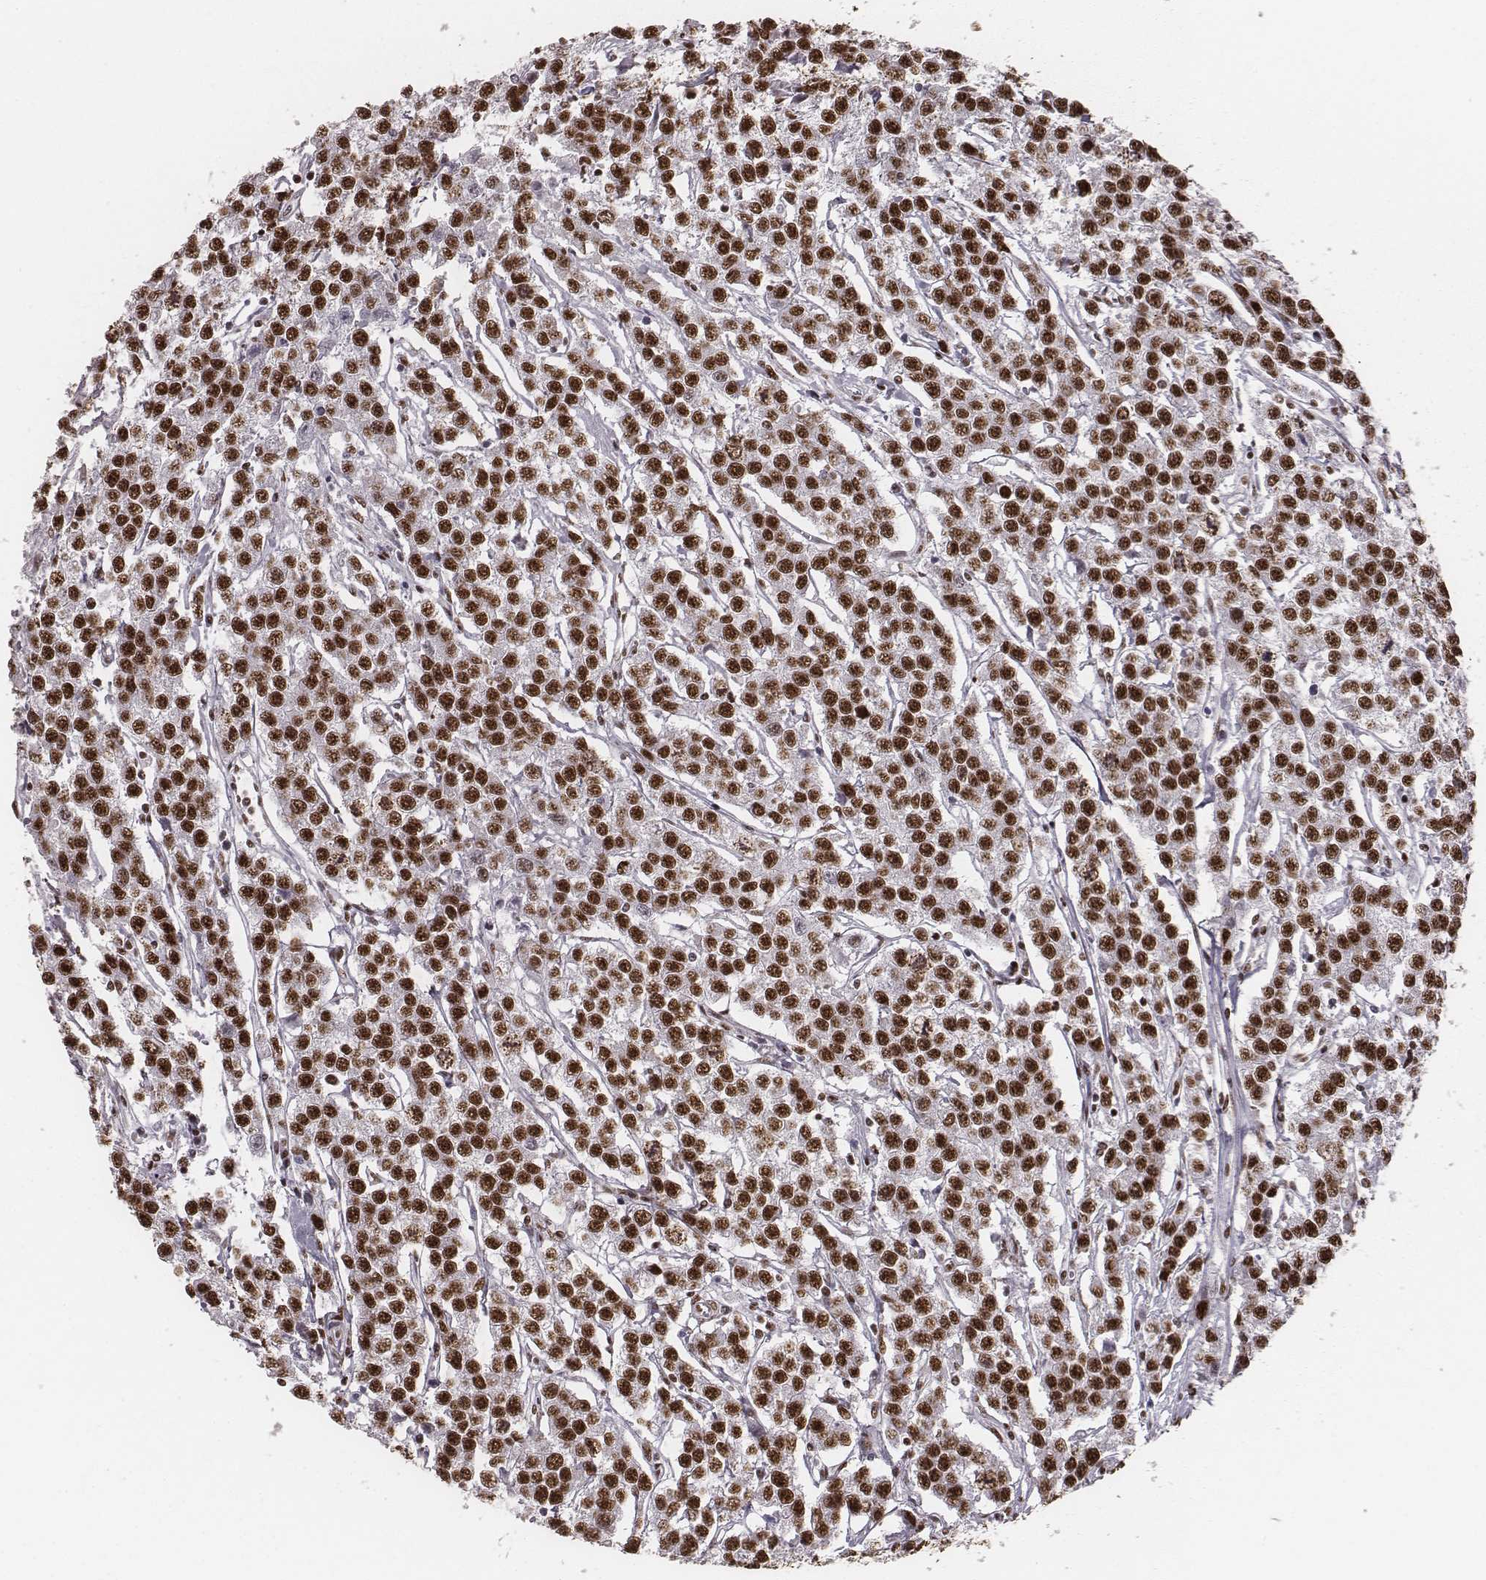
{"staining": {"intensity": "strong", "quantity": ">75%", "location": "nuclear"}, "tissue": "testis cancer", "cell_type": "Tumor cells", "image_type": "cancer", "snomed": [{"axis": "morphology", "description": "Seminoma, NOS"}, {"axis": "topography", "description": "Testis"}], "caption": "Tumor cells demonstrate high levels of strong nuclear expression in about >75% of cells in human testis cancer.", "gene": "LUC7L", "patient": {"sex": "male", "age": 59}}